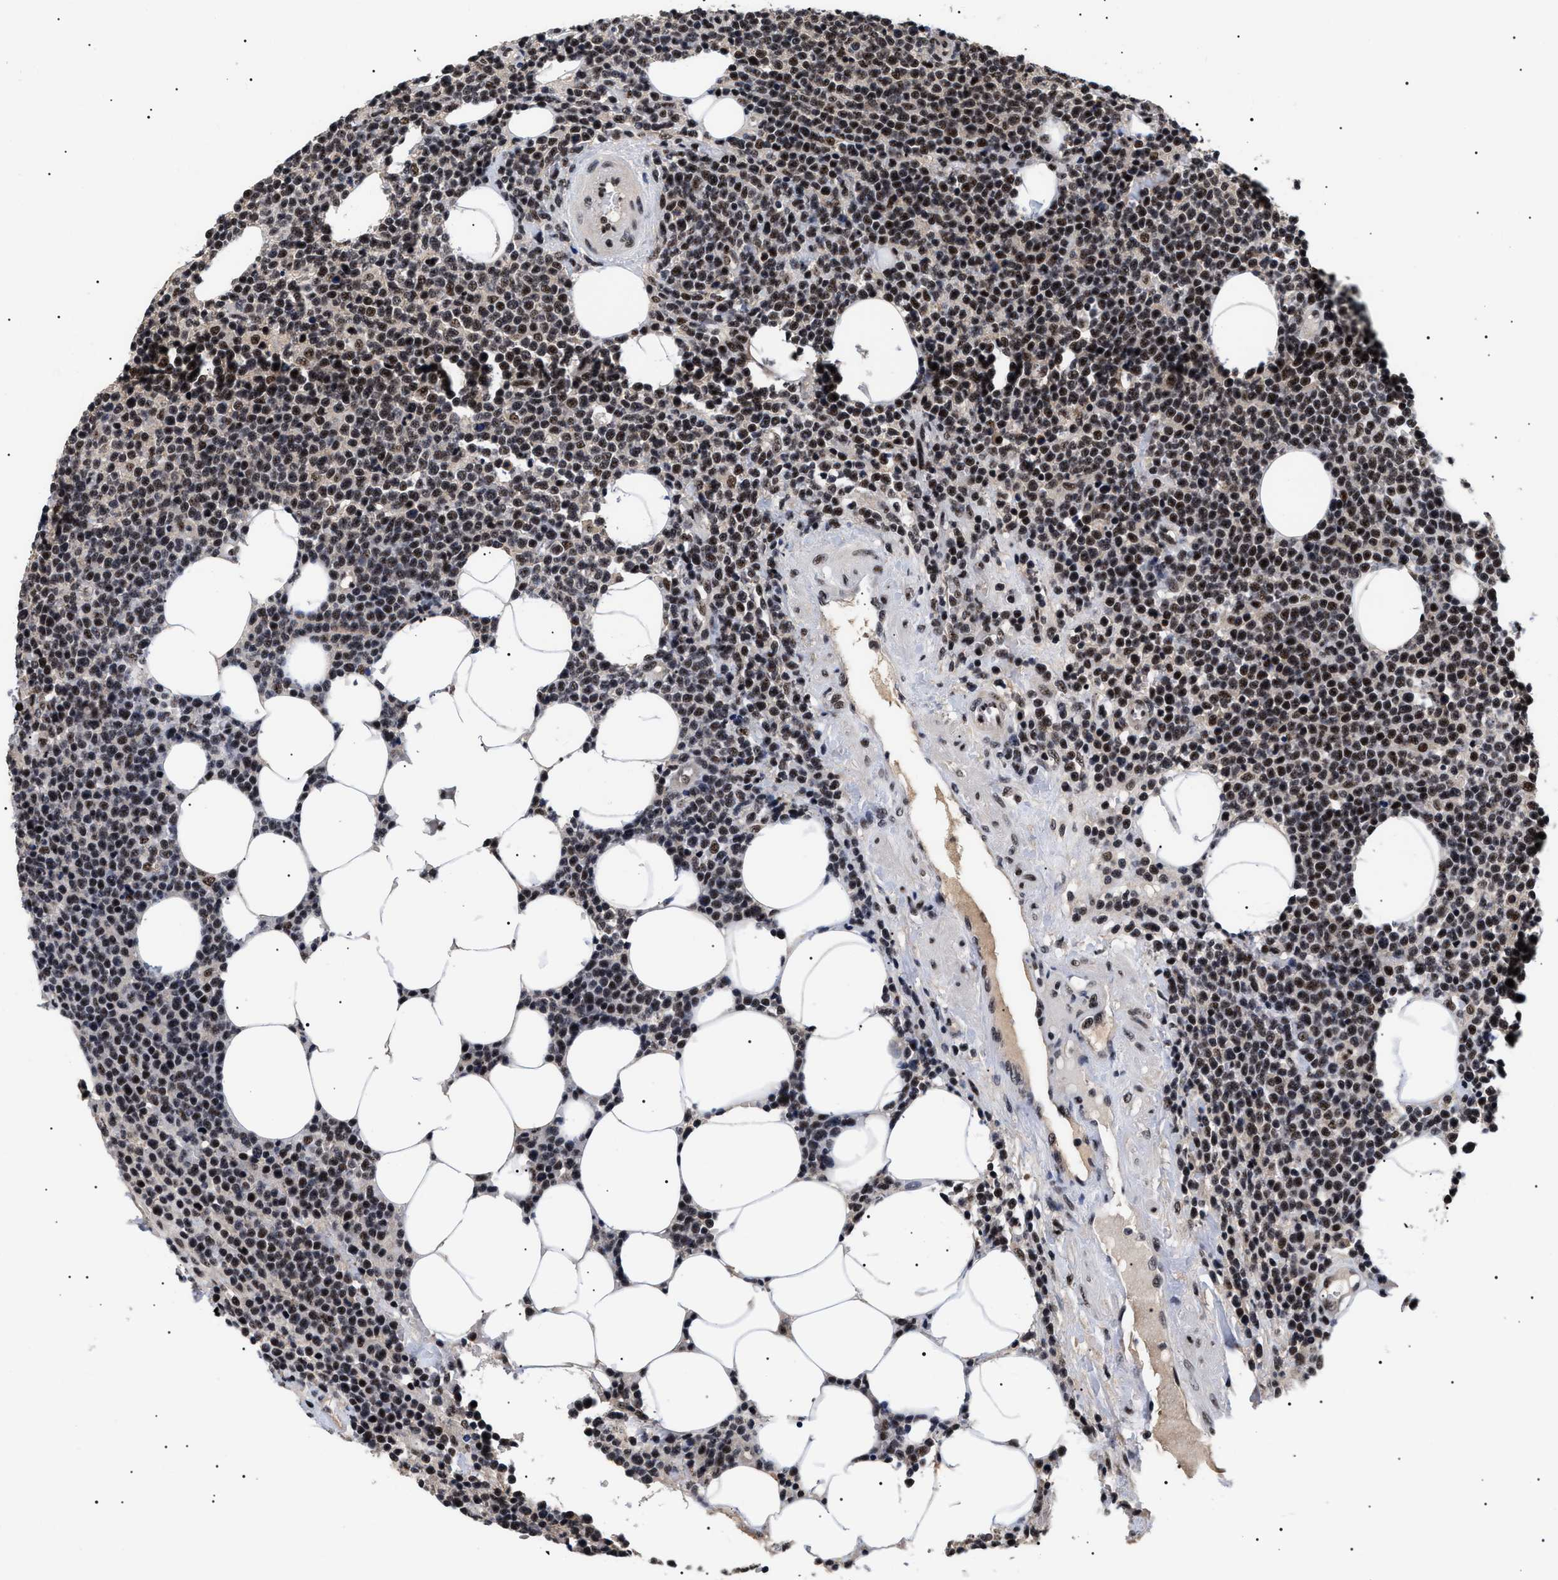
{"staining": {"intensity": "moderate", "quantity": ">75%", "location": "nuclear"}, "tissue": "lymphoma", "cell_type": "Tumor cells", "image_type": "cancer", "snomed": [{"axis": "morphology", "description": "Malignant lymphoma, non-Hodgkin's type, High grade"}, {"axis": "topography", "description": "Lymph node"}], "caption": "The histopathology image displays immunohistochemical staining of lymphoma. There is moderate nuclear expression is appreciated in about >75% of tumor cells. The protein is shown in brown color, while the nuclei are stained blue.", "gene": "CAAP1", "patient": {"sex": "male", "age": 61}}